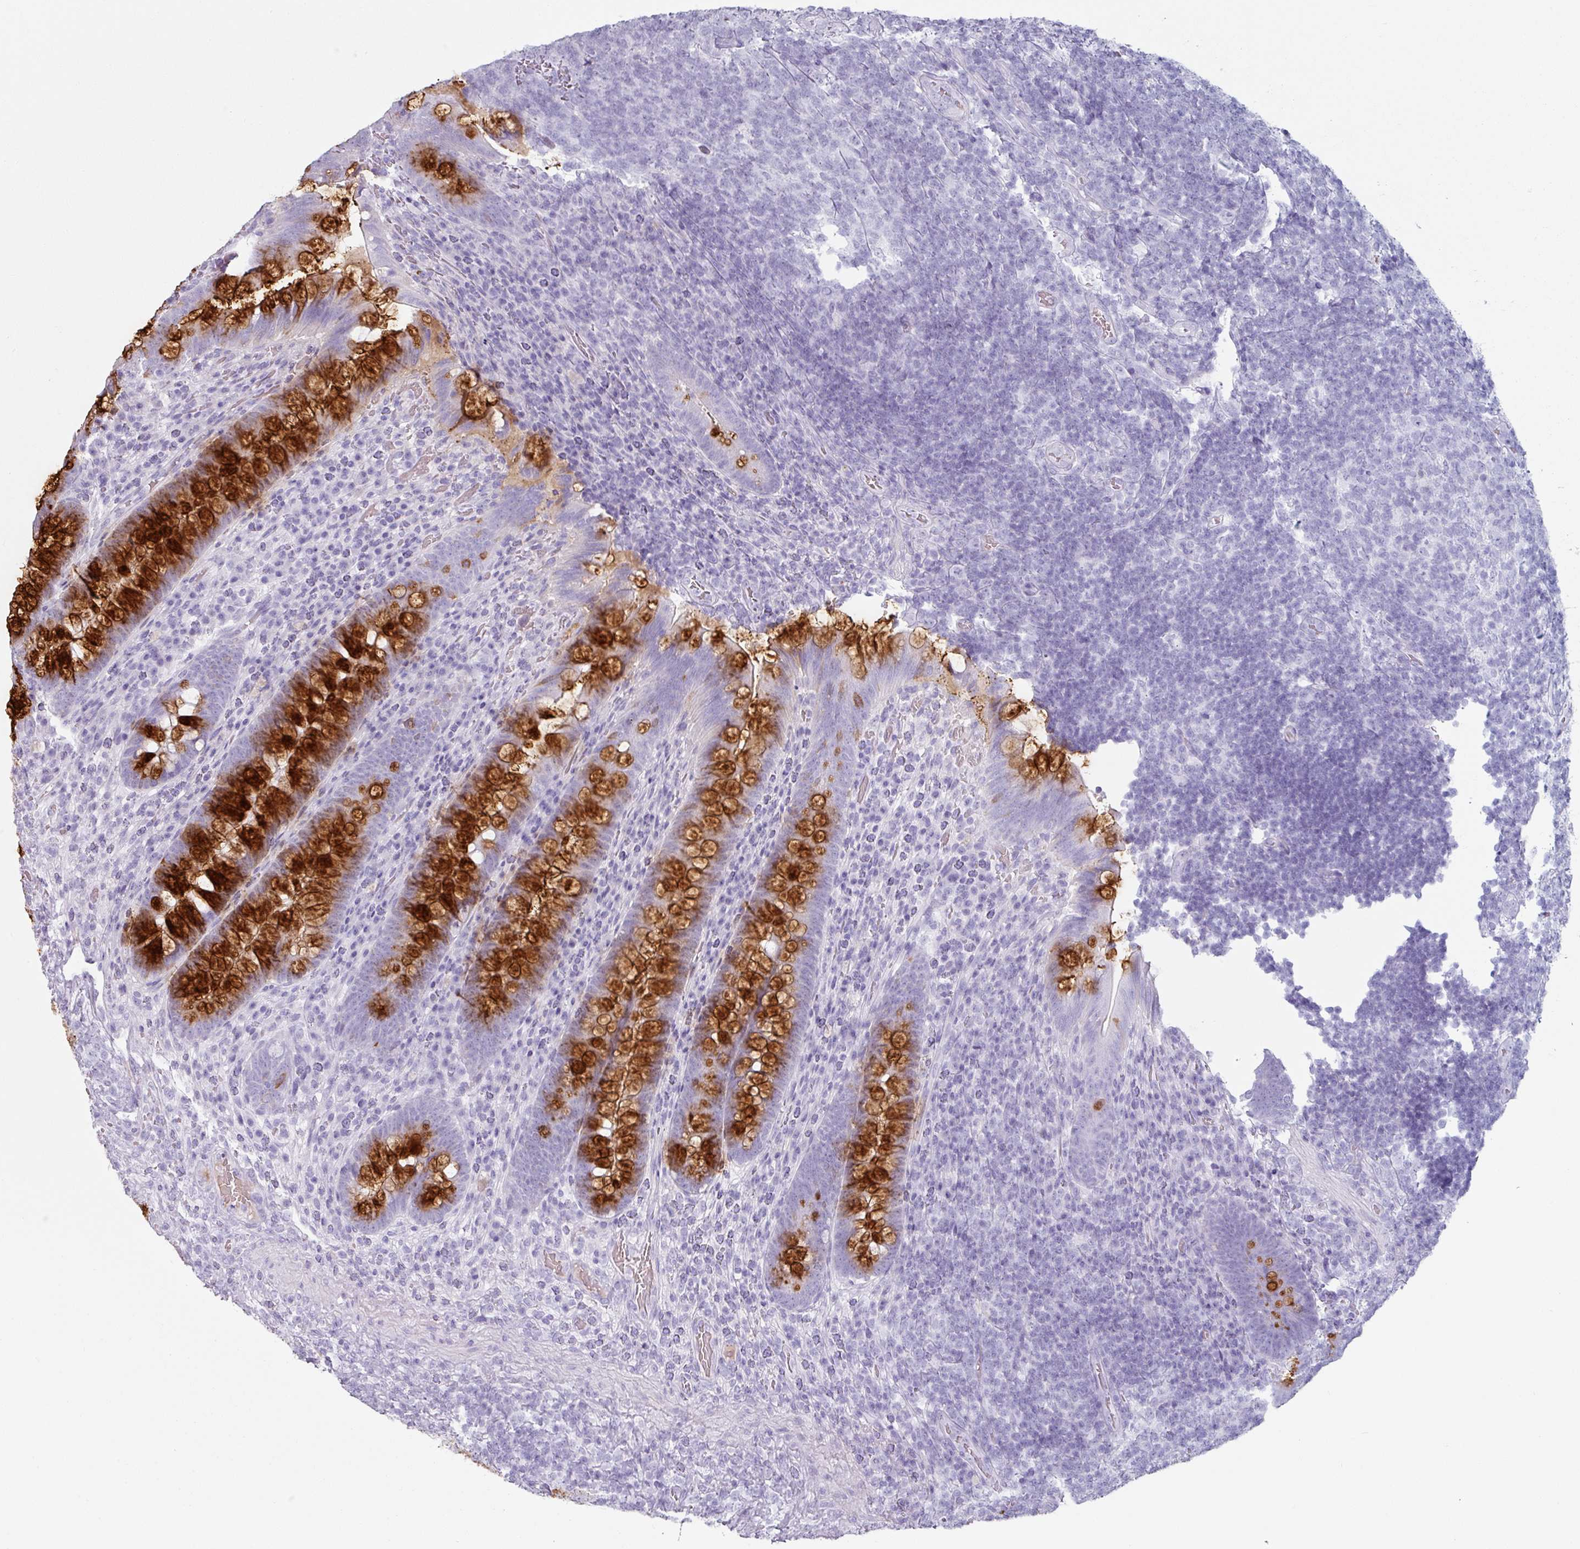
{"staining": {"intensity": "strong", "quantity": "25%-75%", "location": "cytoplasmic/membranous"}, "tissue": "appendix", "cell_type": "Glandular cells", "image_type": "normal", "snomed": [{"axis": "morphology", "description": "Normal tissue, NOS"}, {"axis": "topography", "description": "Appendix"}], "caption": "Glandular cells show high levels of strong cytoplasmic/membranous expression in approximately 25%-75% of cells in unremarkable human appendix.", "gene": "CLCA1", "patient": {"sex": "female", "age": 43}}